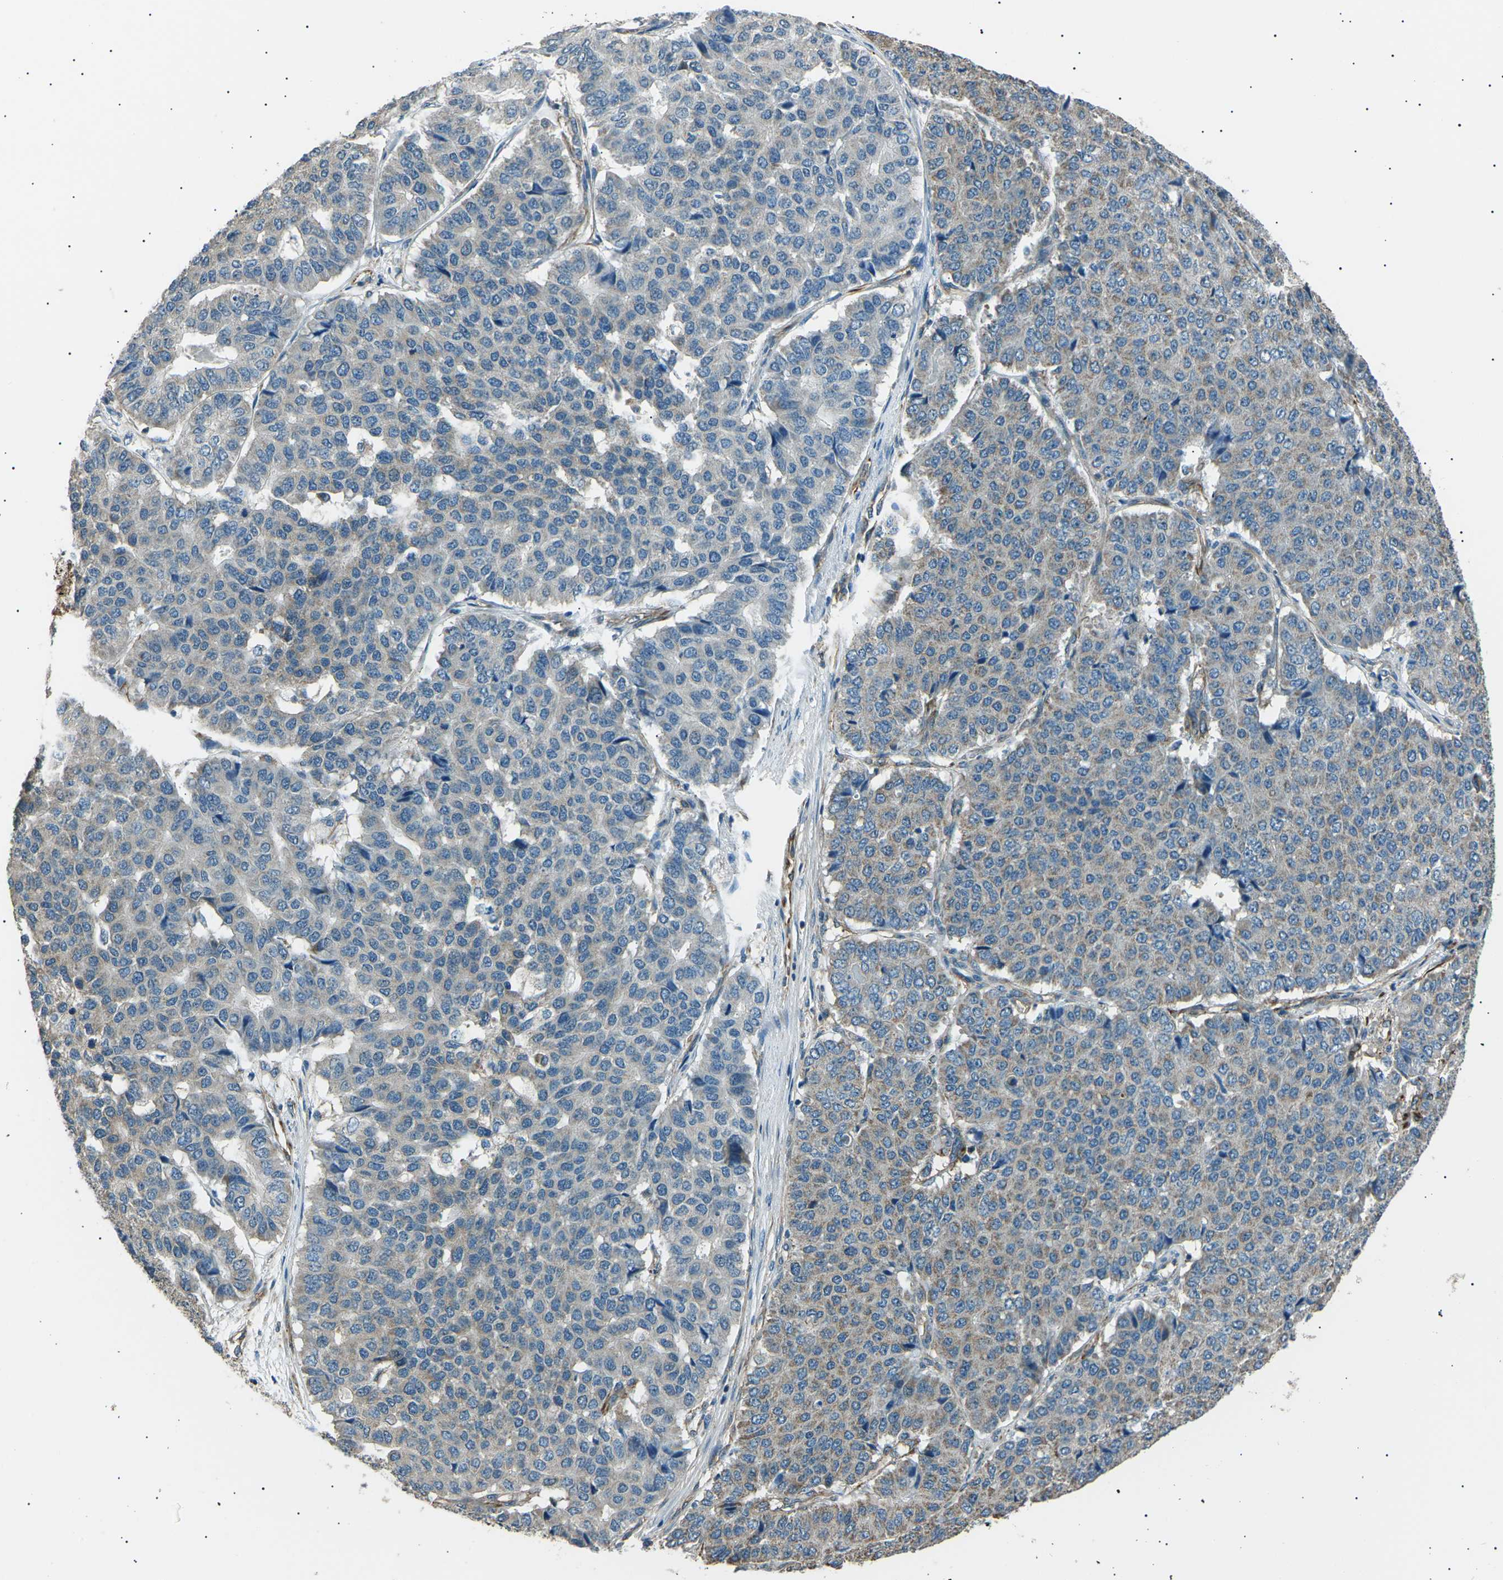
{"staining": {"intensity": "negative", "quantity": "none", "location": "none"}, "tissue": "pancreatic cancer", "cell_type": "Tumor cells", "image_type": "cancer", "snomed": [{"axis": "morphology", "description": "Adenocarcinoma, NOS"}, {"axis": "topography", "description": "Pancreas"}], "caption": "Immunohistochemical staining of human pancreatic adenocarcinoma reveals no significant positivity in tumor cells. Brightfield microscopy of immunohistochemistry (IHC) stained with DAB (3,3'-diaminobenzidine) (brown) and hematoxylin (blue), captured at high magnification.", "gene": "SLK", "patient": {"sex": "male", "age": 50}}